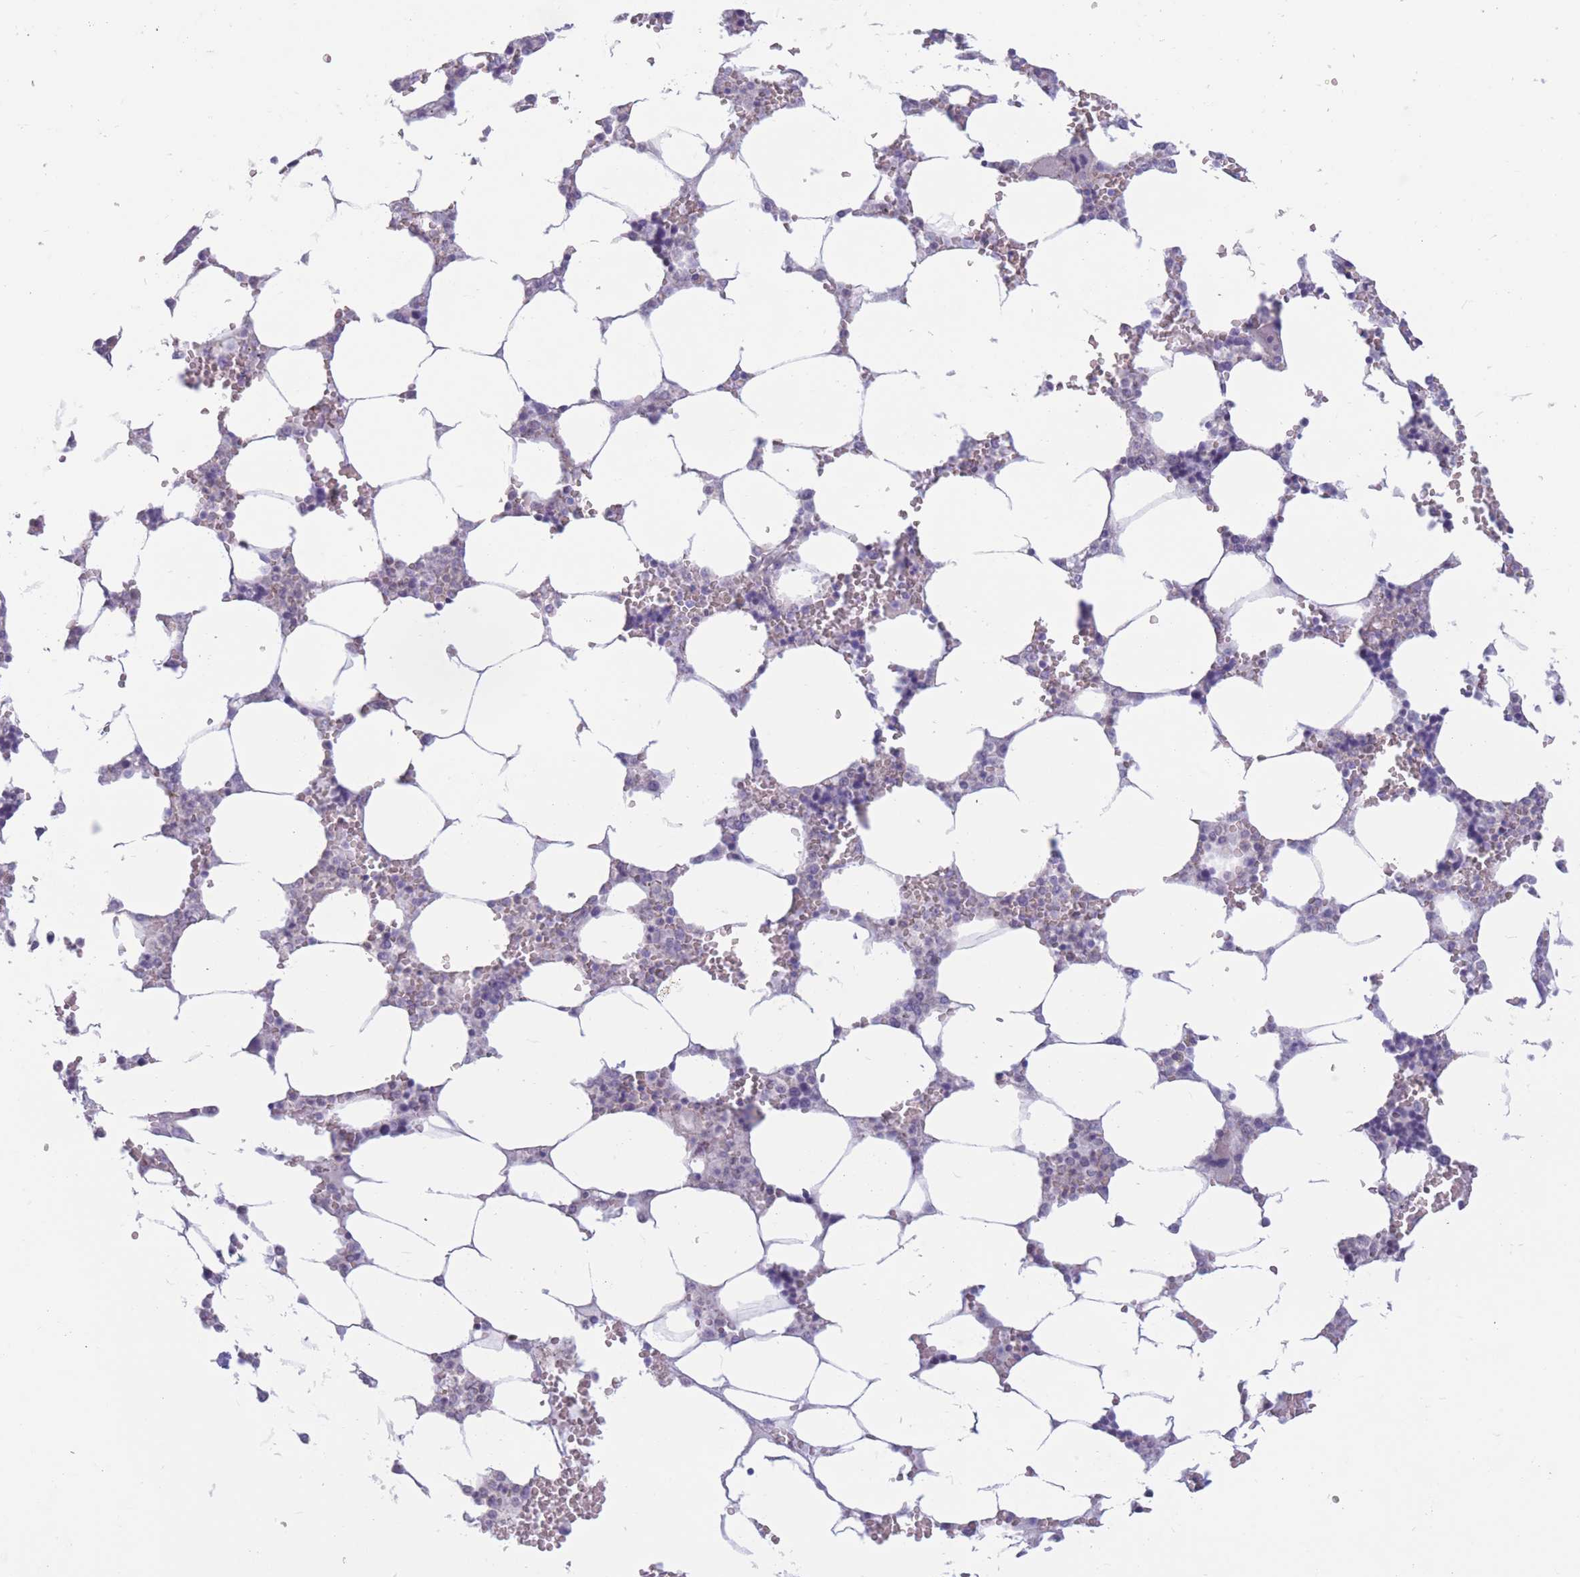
{"staining": {"intensity": "negative", "quantity": "none", "location": "none"}, "tissue": "bone marrow", "cell_type": "Hematopoietic cells", "image_type": "normal", "snomed": [{"axis": "morphology", "description": "Normal tissue, NOS"}, {"axis": "topography", "description": "Bone marrow"}], "caption": "Histopathology image shows no protein staining in hematopoietic cells of normal bone marrow. (DAB (3,3'-diaminobenzidine) immunohistochemistry (IHC) with hematoxylin counter stain).", "gene": "PODXL", "patient": {"sex": "male", "age": 64}}